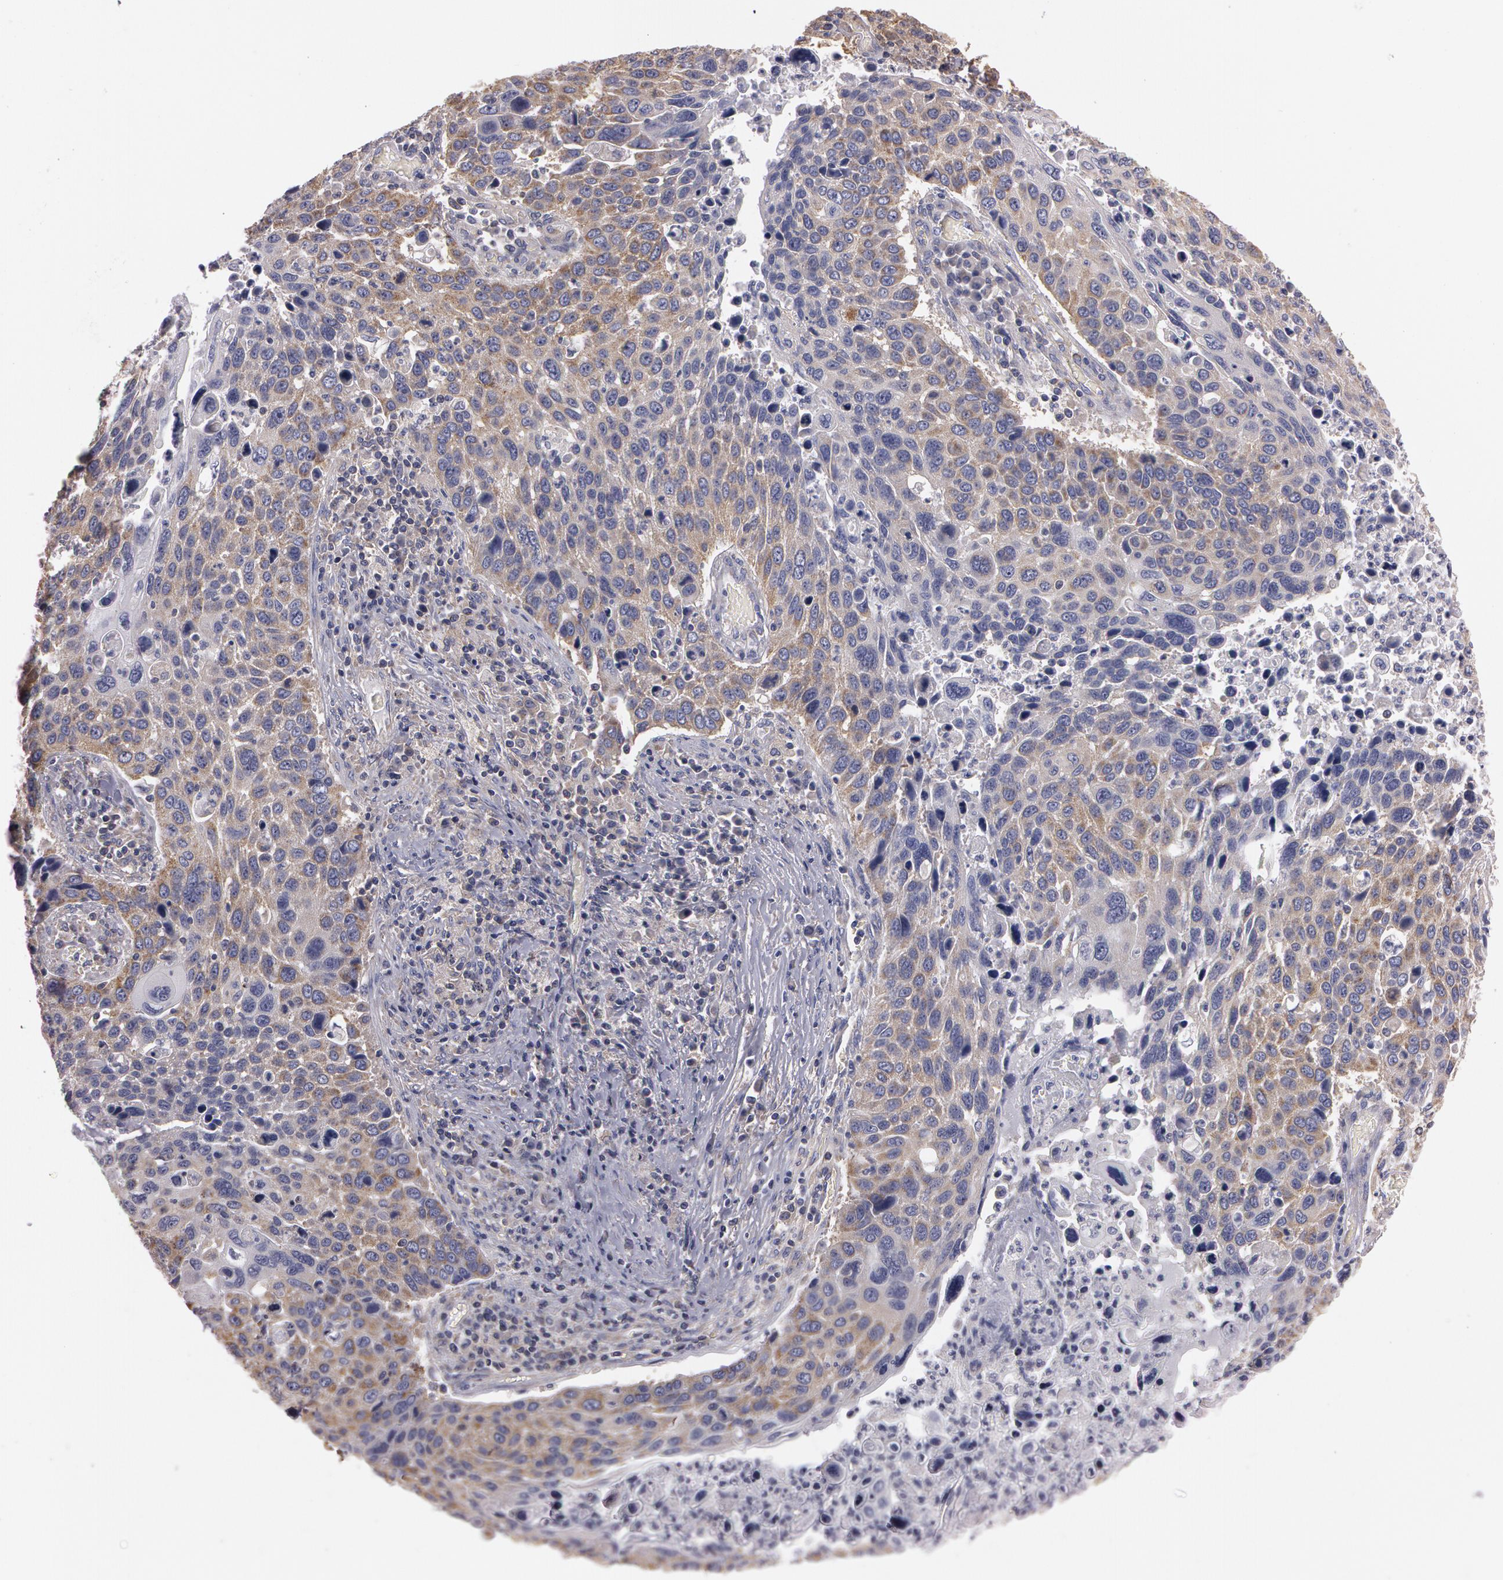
{"staining": {"intensity": "moderate", "quantity": ">75%", "location": "cytoplasmic/membranous"}, "tissue": "lung cancer", "cell_type": "Tumor cells", "image_type": "cancer", "snomed": [{"axis": "morphology", "description": "Squamous cell carcinoma, NOS"}, {"axis": "topography", "description": "Lung"}], "caption": "An immunohistochemistry (IHC) photomicrograph of neoplastic tissue is shown. Protein staining in brown labels moderate cytoplasmic/membranous positivity in lung squamous cell carcinoma within tumor cells.", "gene": "NEK9", "patient": {"sex": "male", "age": 68}}